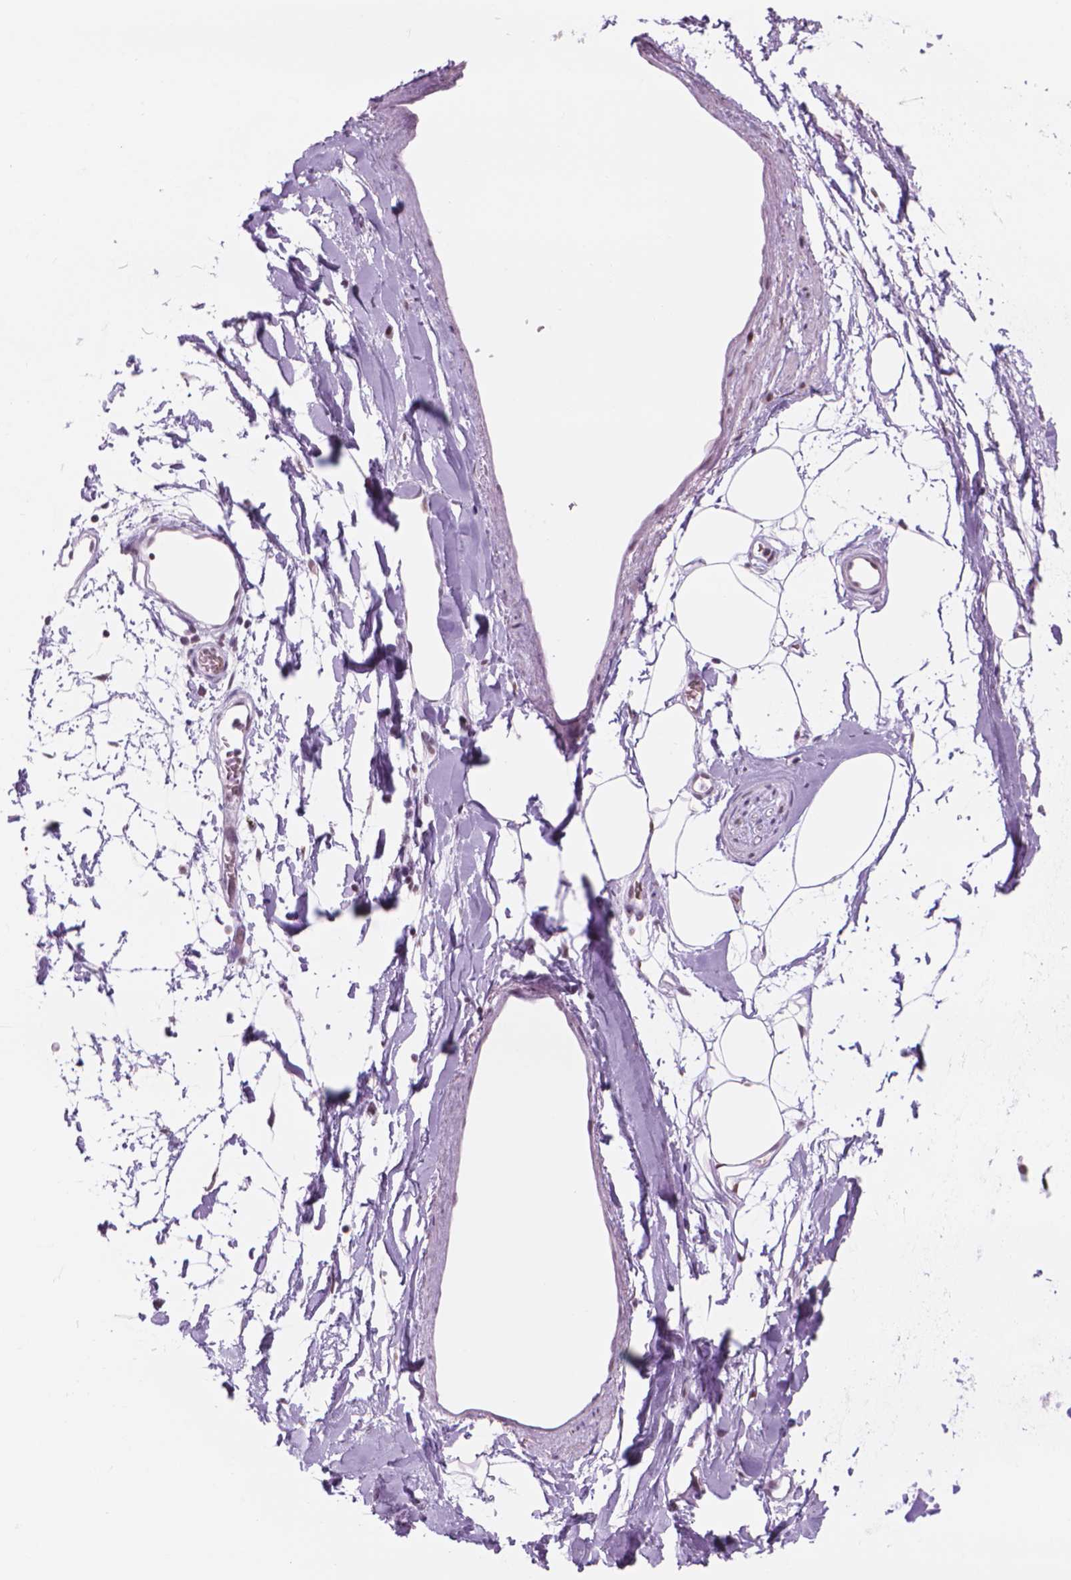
{"staining": {"intensity": "weak", "quantity": "<25%", "location": "nuclear"}, "tissue": "adipose tissue", "cell_type": "Adipocytes", "image_type": "normal", "snomed": [{"axis": "morphology", "description": "Normal tissue, NOS"}, {"axis": "topography", "description": "Cartilage tissue"}, {"axis": "topography", "description": "Bronchus"}], "caption": "There is no significant positivity in adipocytes of adipose tissue. (DAB immunohistochemistry, high magnification).", "gene": "POLR3D", "patient": {"sex": "male", "age": 58}}